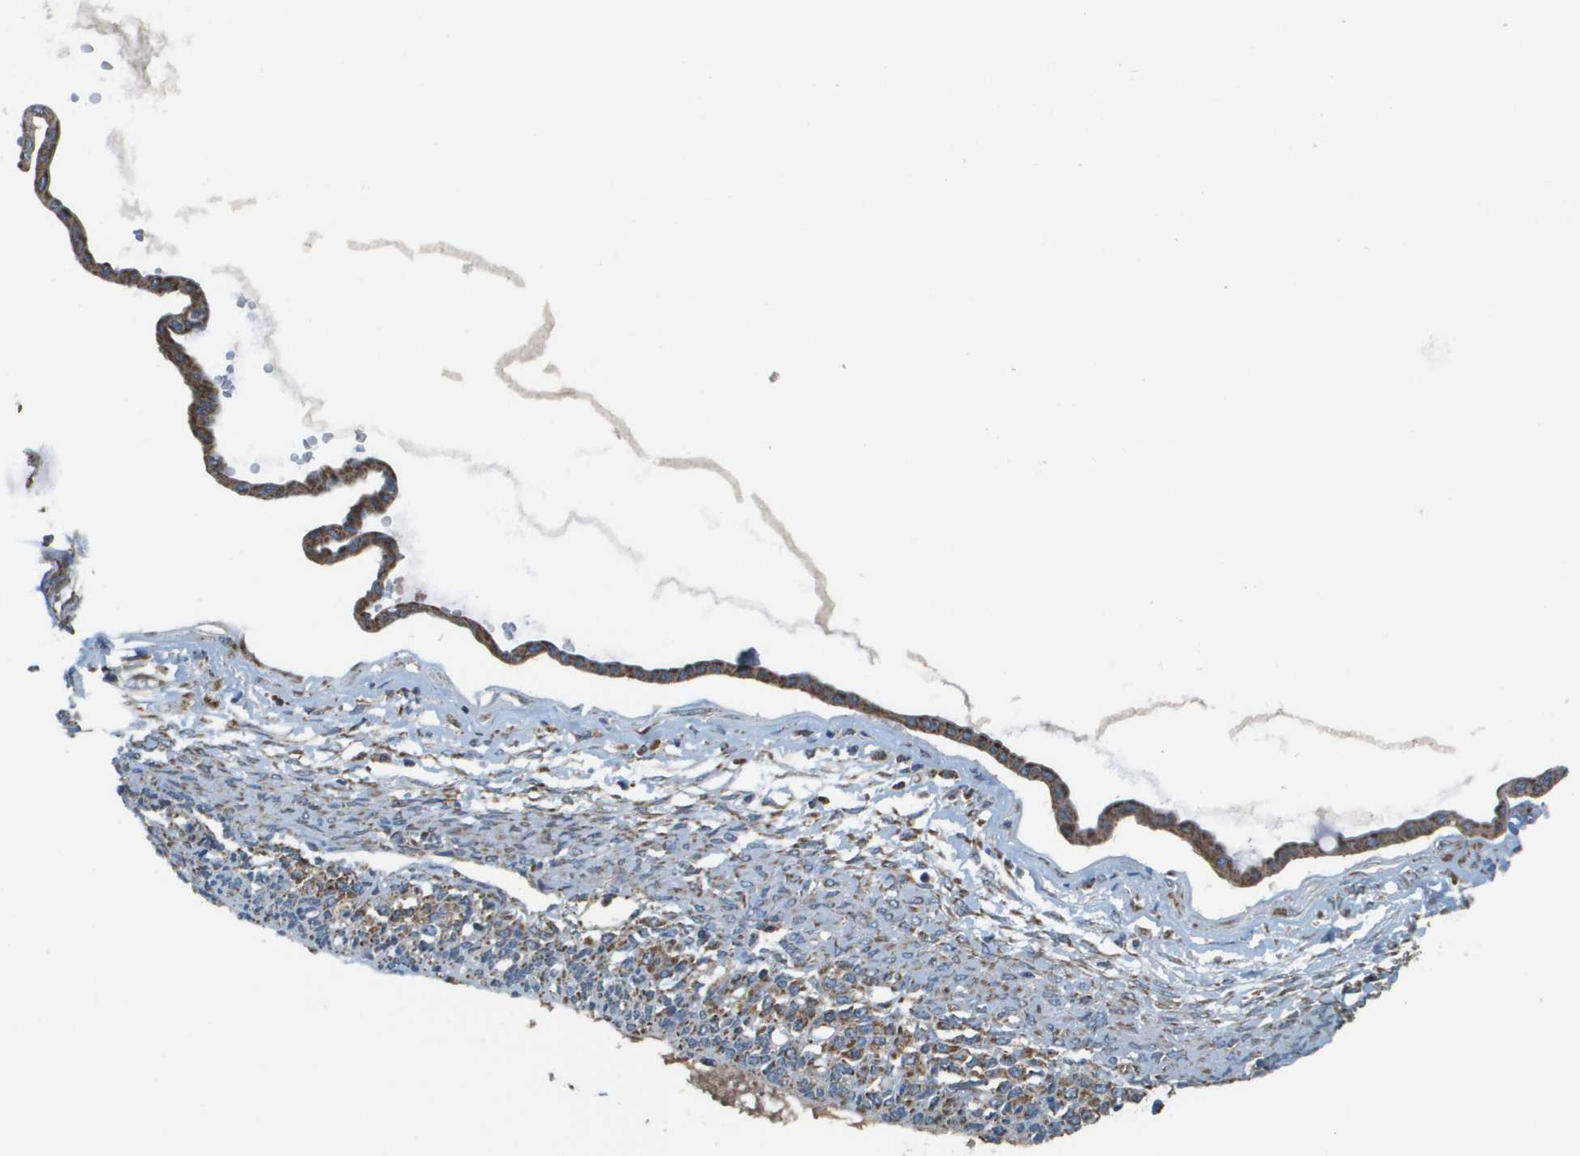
{"staining": {"intensity": "weak", "quantity": ">75%", "location": "cytoplasmic/membranous"}, "tissue": "ovarian cancer", "cell_type": "Tumor cells", "image_type": "cancer", "snomed": [{"axis": "morphology", "description": "Cystadenocarcinoma, mucinous, NOS"}, {"axis": "topography", "description": "Ovary"}], "caption": "The image demonstrates immunohistochemical staining of ovarian mucinous cystadenocarcinoma. There is weak cytoplasmic/membranous positivity is identified in approximately >75% of tumor cells.", "gene": "NRK", "patient": {"sex": "female", "age": 73}}